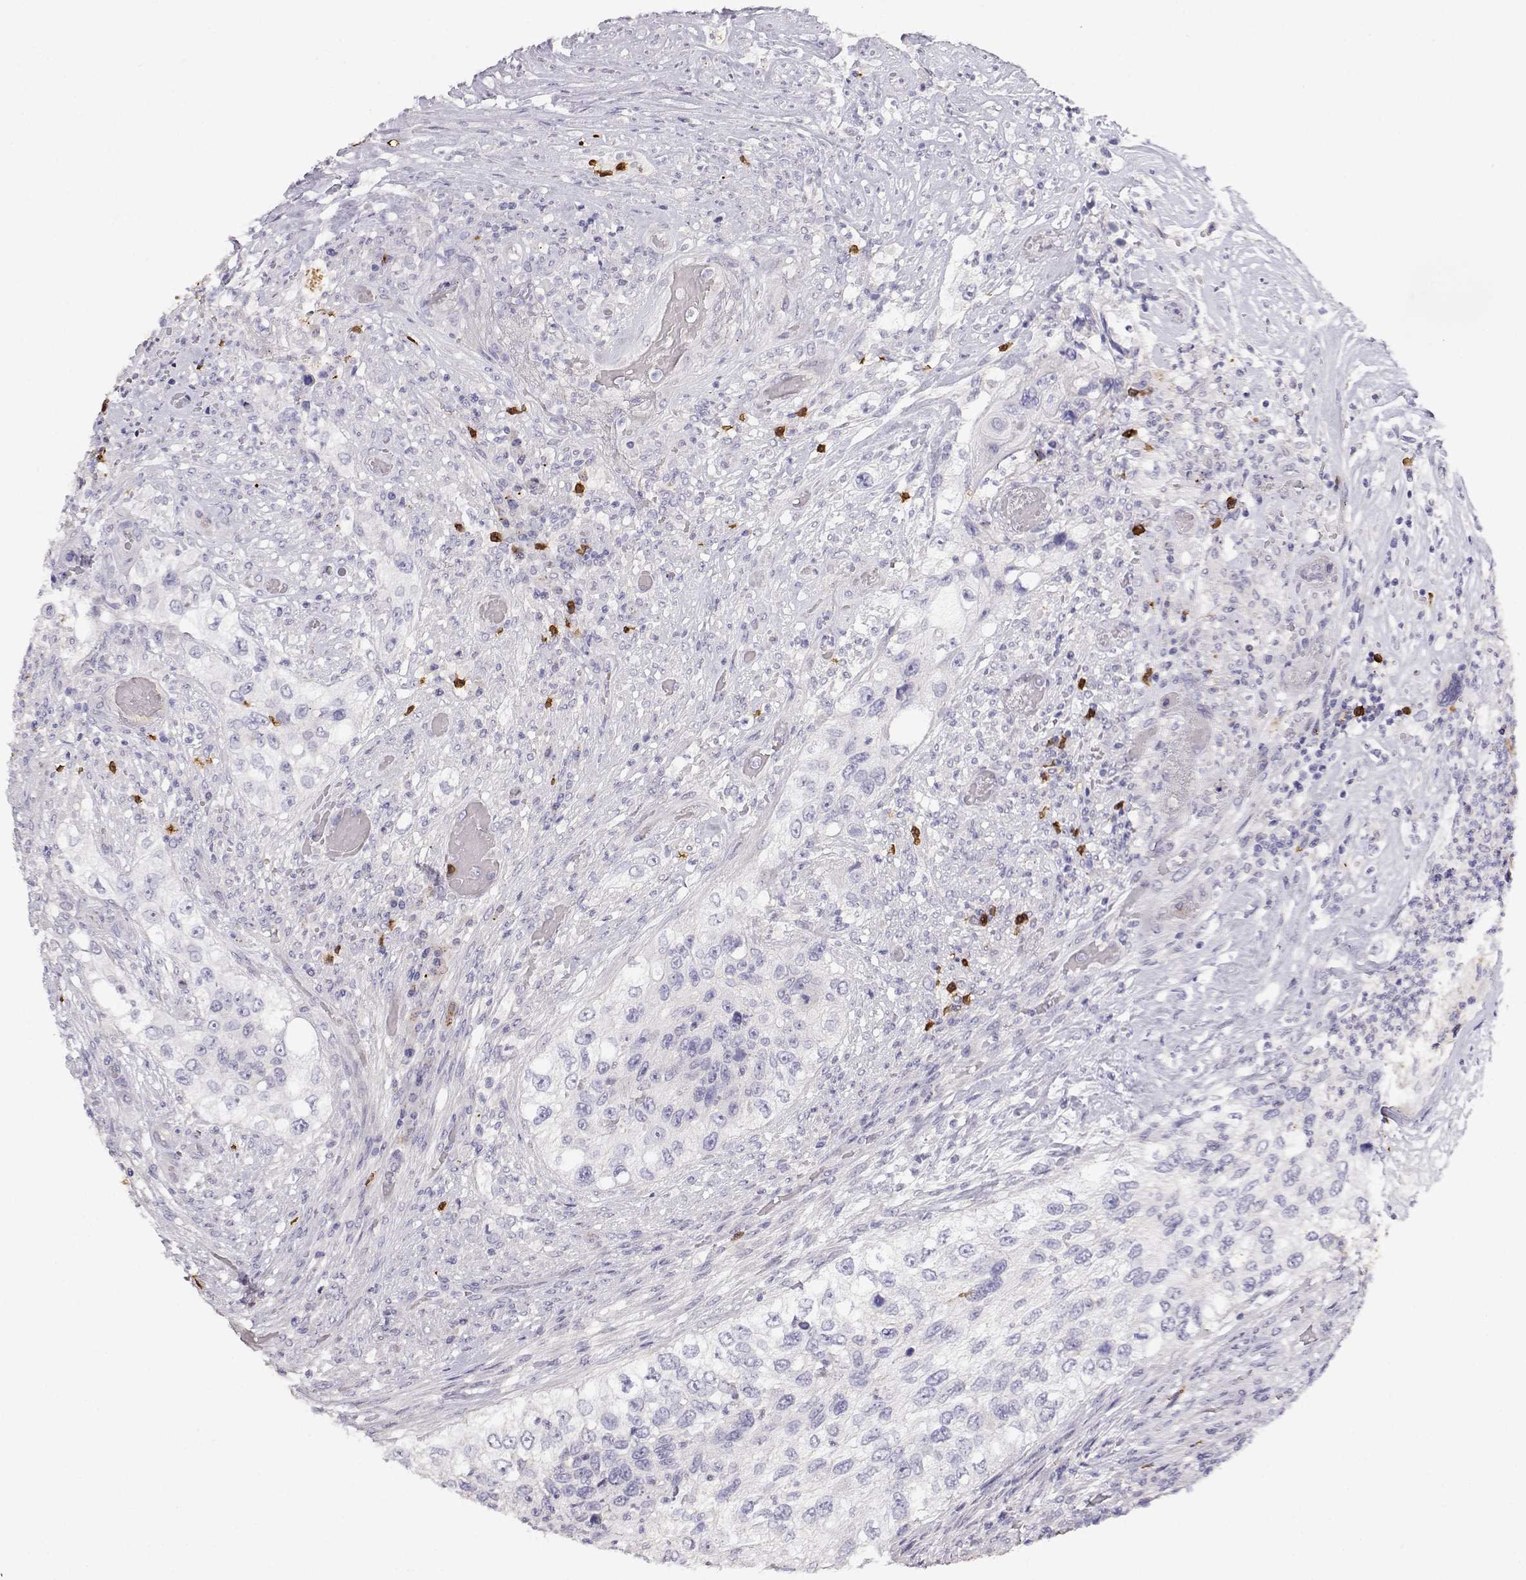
{"staining": {"intensity": "negative", "quantity": "none", "location": "none"}, "tissue": "urothelial cancer", "cell_type": "Tumor cells", "image_type": "cancer", "snomed": [{"axis": "morphology", "description": "Urothelial carcinoma, High grade"}, {"axis": "topography", "description": "Urinary bladder"}], "caption": "Immunohistochemical staining of urothelial cancer reveals no significant expression in tumor cells. (Brightfield microscopy of DAB (3,3'-diaminobenzidine) immunohistochemistry at high magnification).", "gene": "CDHR1", "patient": {"sex": "female", "age": 60}}